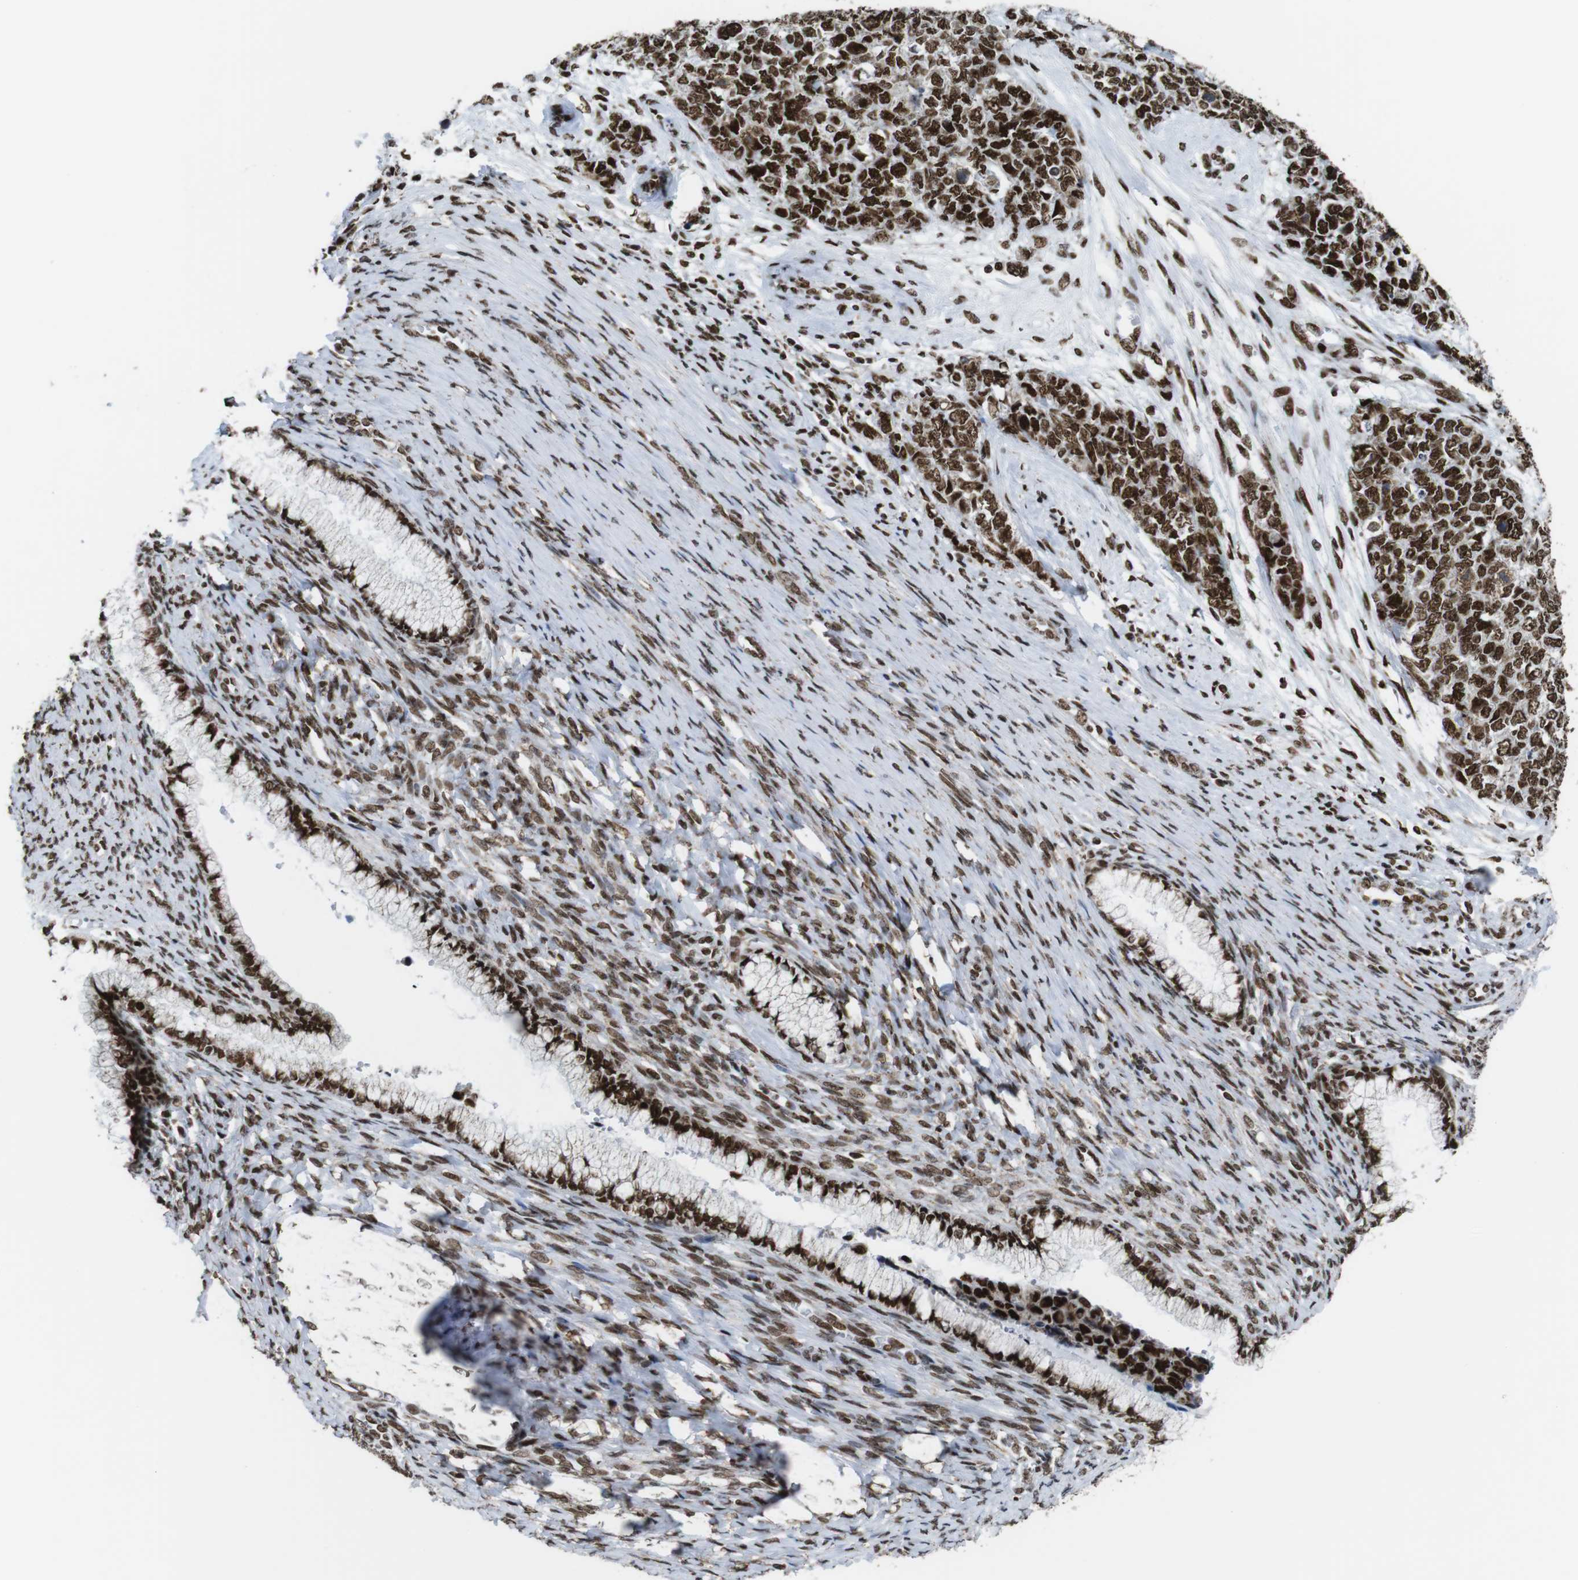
{"staining": {"intensity": "strong", "quantity": ">75%", "location": "nuclear"}, "tissue": "cervical cancer", "cell_type": "Tumor cells", "image_type": "cancer", "snomed": [{"axis": "morphology", "description": "Squamous cell carcinoma, NOS"}, {"axis": "topography", "description": "Cervix"}], "caption": "Human cervical cancer (squamous cell carcinoma) stained for a protein (brown) shows strong nuclear positive positivity in about >75% of tumor cells.", "gene": "ROMO1", "patient": {"sex": "female", "age": 63}}